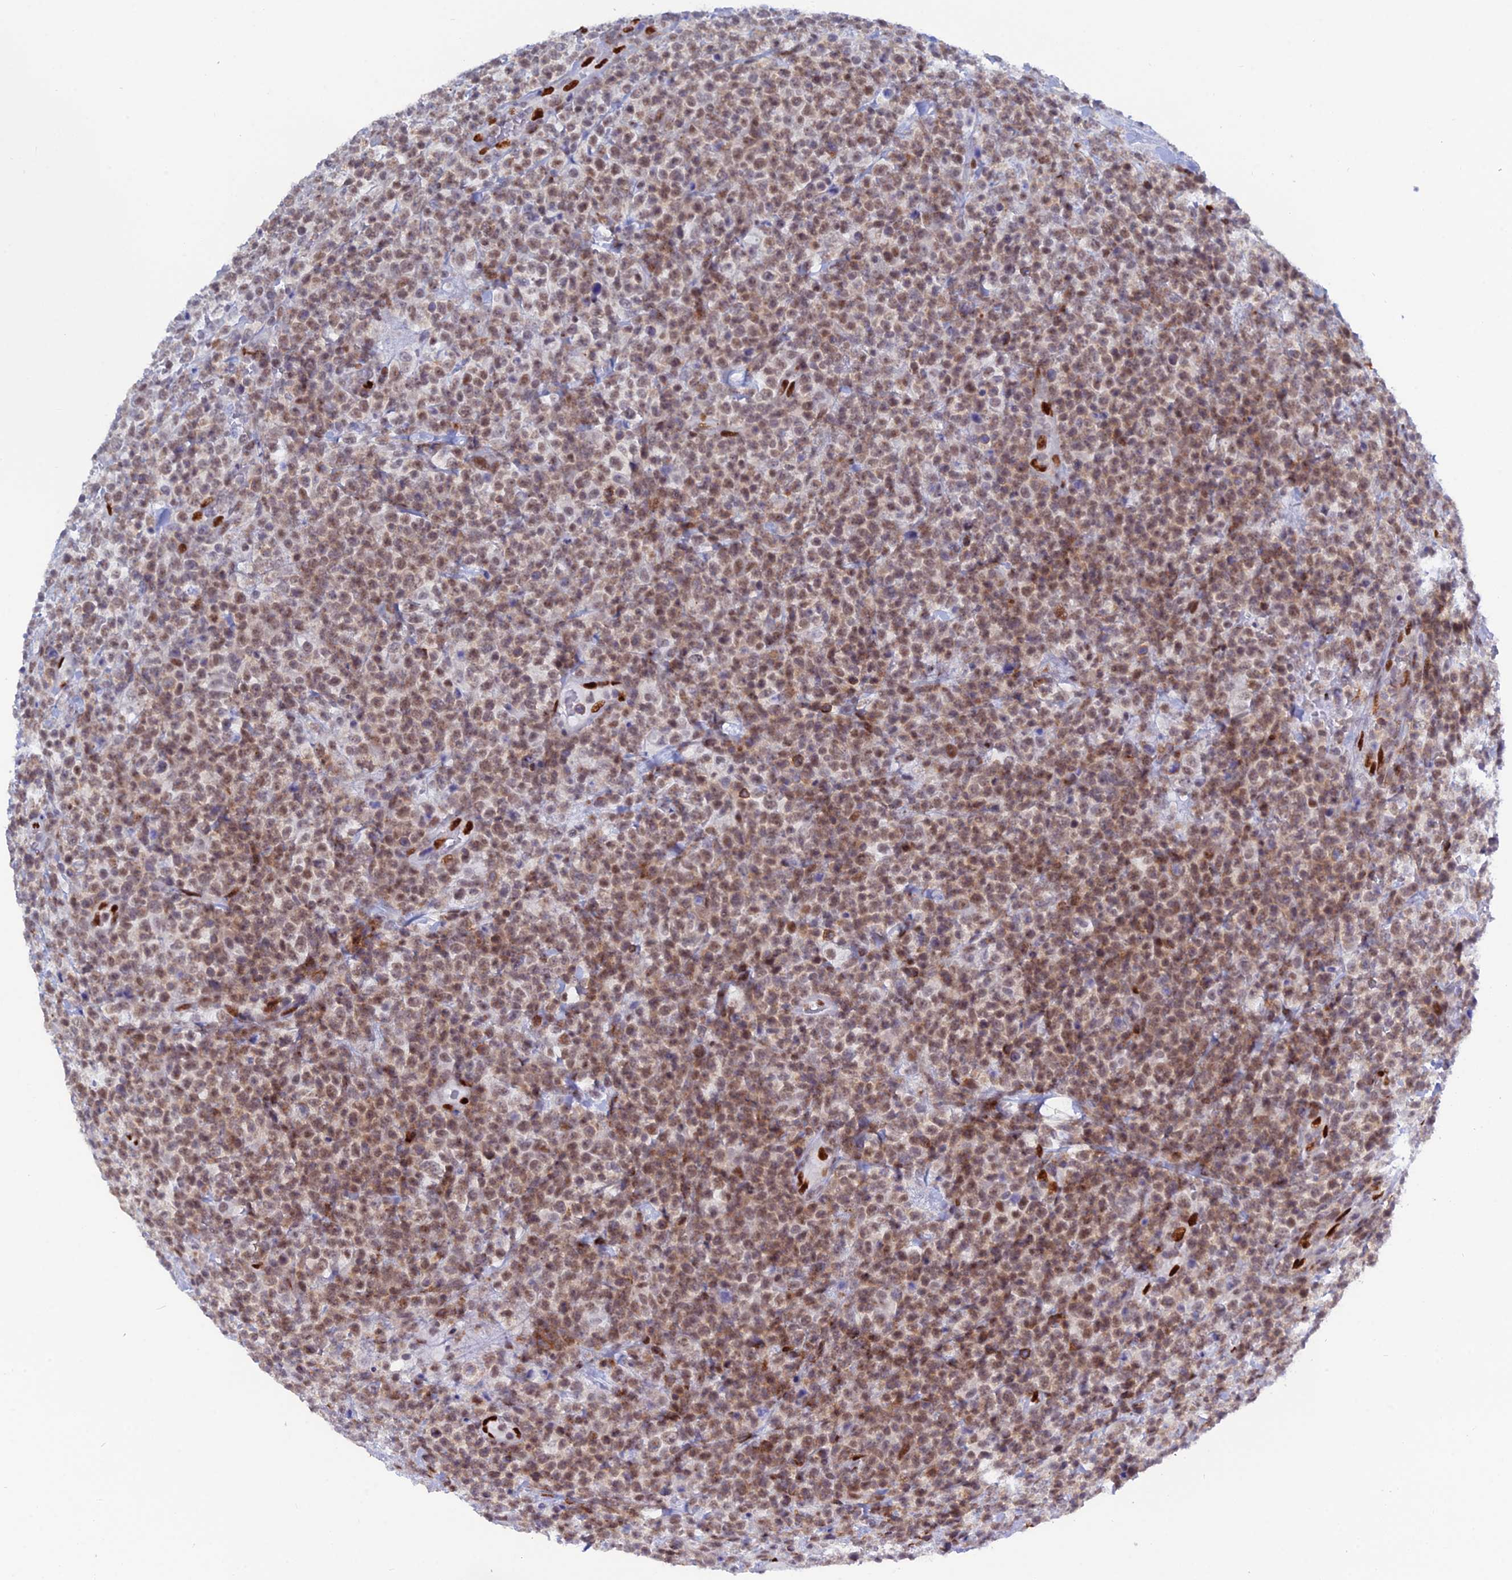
{"staining": {"intensity": "weak", "quantity": ">75%", "location": "cytoplasmic/membranous,nuclear"}, "tissue": "lymphoma", "cell_type": "Tumor cells", "image_type": "cancer", "snomed": [{"axis": "morphology", "description": "Malignant lymphoma, non-Hodgkin's type, High grade"}, {"axis": "topography", "description": "Colon"}], "caption": "A low amount of weak cytoplasmic/membranous and nuclear staining is seen in about >75% of tumor cells in malignant lymphoma, non-Hodgkin's type (high-grade) tissue. The staining was performed using DAB to visualize the protein expression in brown, while the nuclei were stained in blue with hematoxylin (Magnification: 20x).", "gene": "NOL4L", "patient": {"sex": "female", "age": 53}}